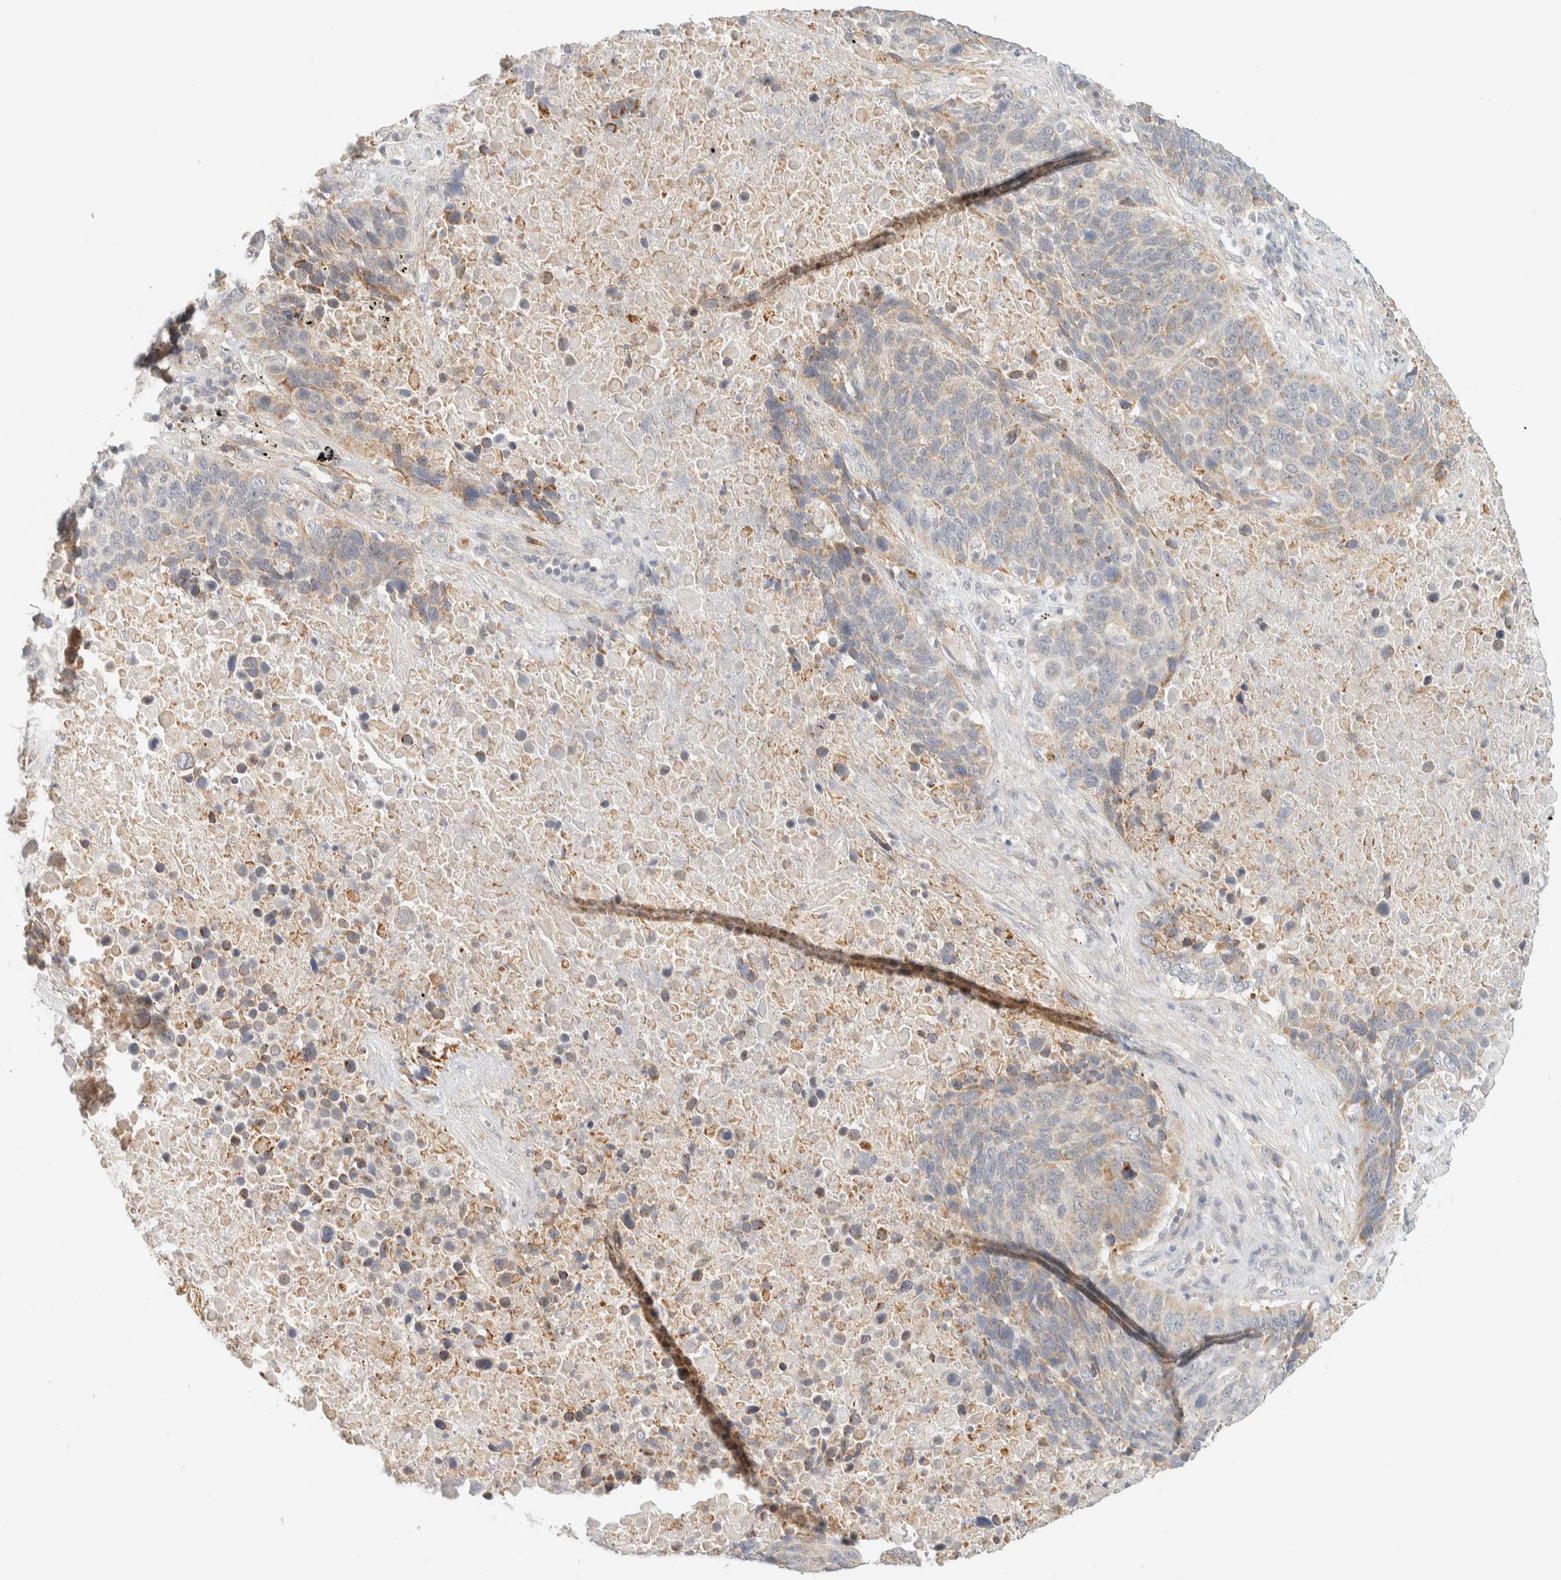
{"staining": {"intensity": "weak", "quantity": "<25%", "location": "cytoplasmic/membranous"}, "tissue": "lung cancer", "cell_type": "Tumor cells", "image_type": "cancer", "snomed": [{"axis": "morphology", "description": "Squamous cell carcinoma, NOS"}, {"axis": "topography", "description": "Lung"}], "caption": "High power microscopy image of an IHC photomicrograph of squamous cell carcinoma (lung), revealing no significant expression in tumor cells.", "gene": "TNK1", "patient": {"sex": "male", "age": 66}}